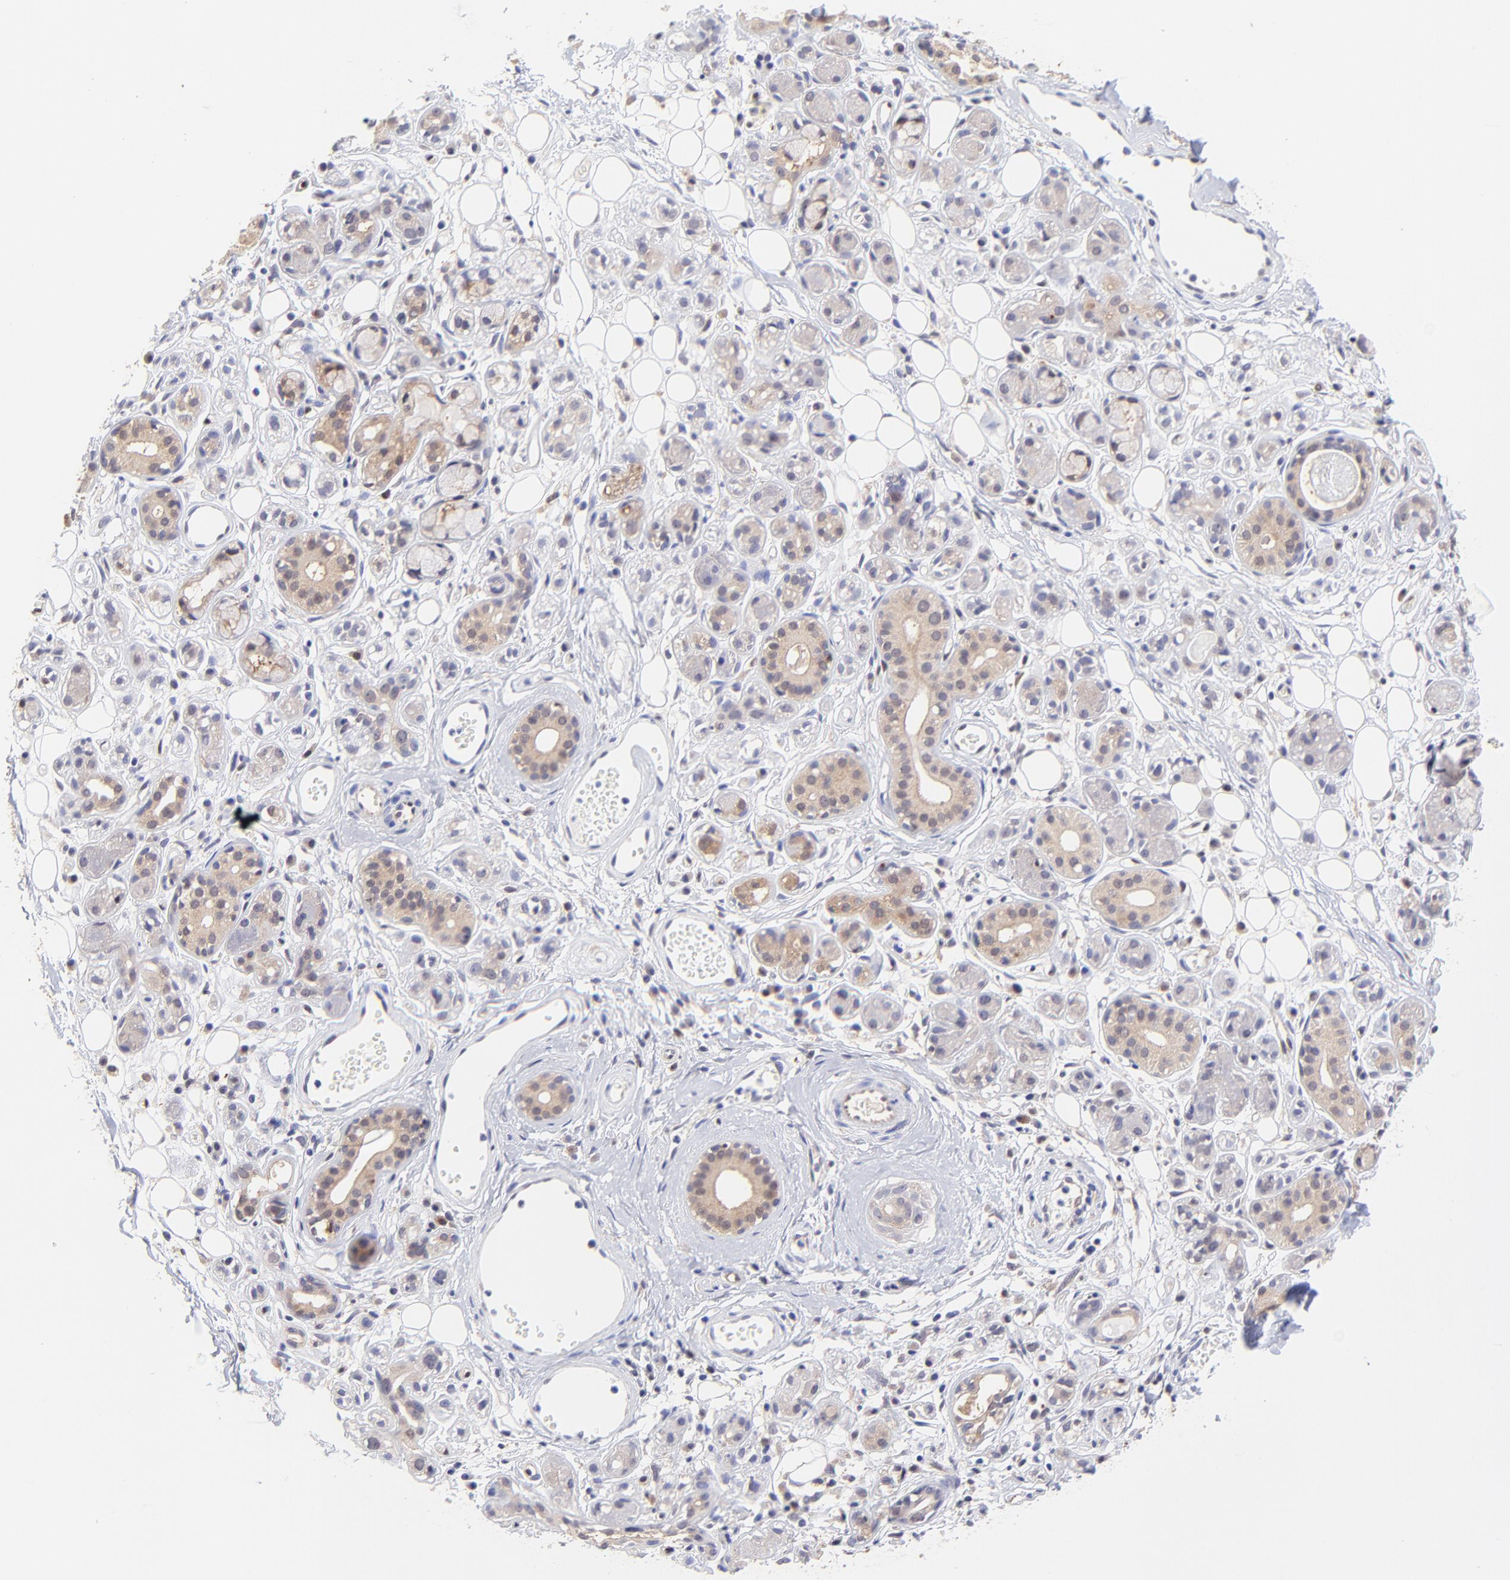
{"staining": {"intensity": "weak", "quantity": "<25%", "location": "cytoplasmic/membranous"}, "tissue": "salivary gland", "cell_type": "Glandular cells", "image_type": "normal", "snomed": [{"axis": "morphology", "description": "Normal tissue, NOS"}, {"axis": "topography", "description": "Salivary gland"}], "caption": "This is an immunohistochemistry (IHC) histopathology image of benign human salivary gland. There is no positivity in glandular cells.", "gene": "HYAL1", "patient": {"sex": "male", "age": 54}}